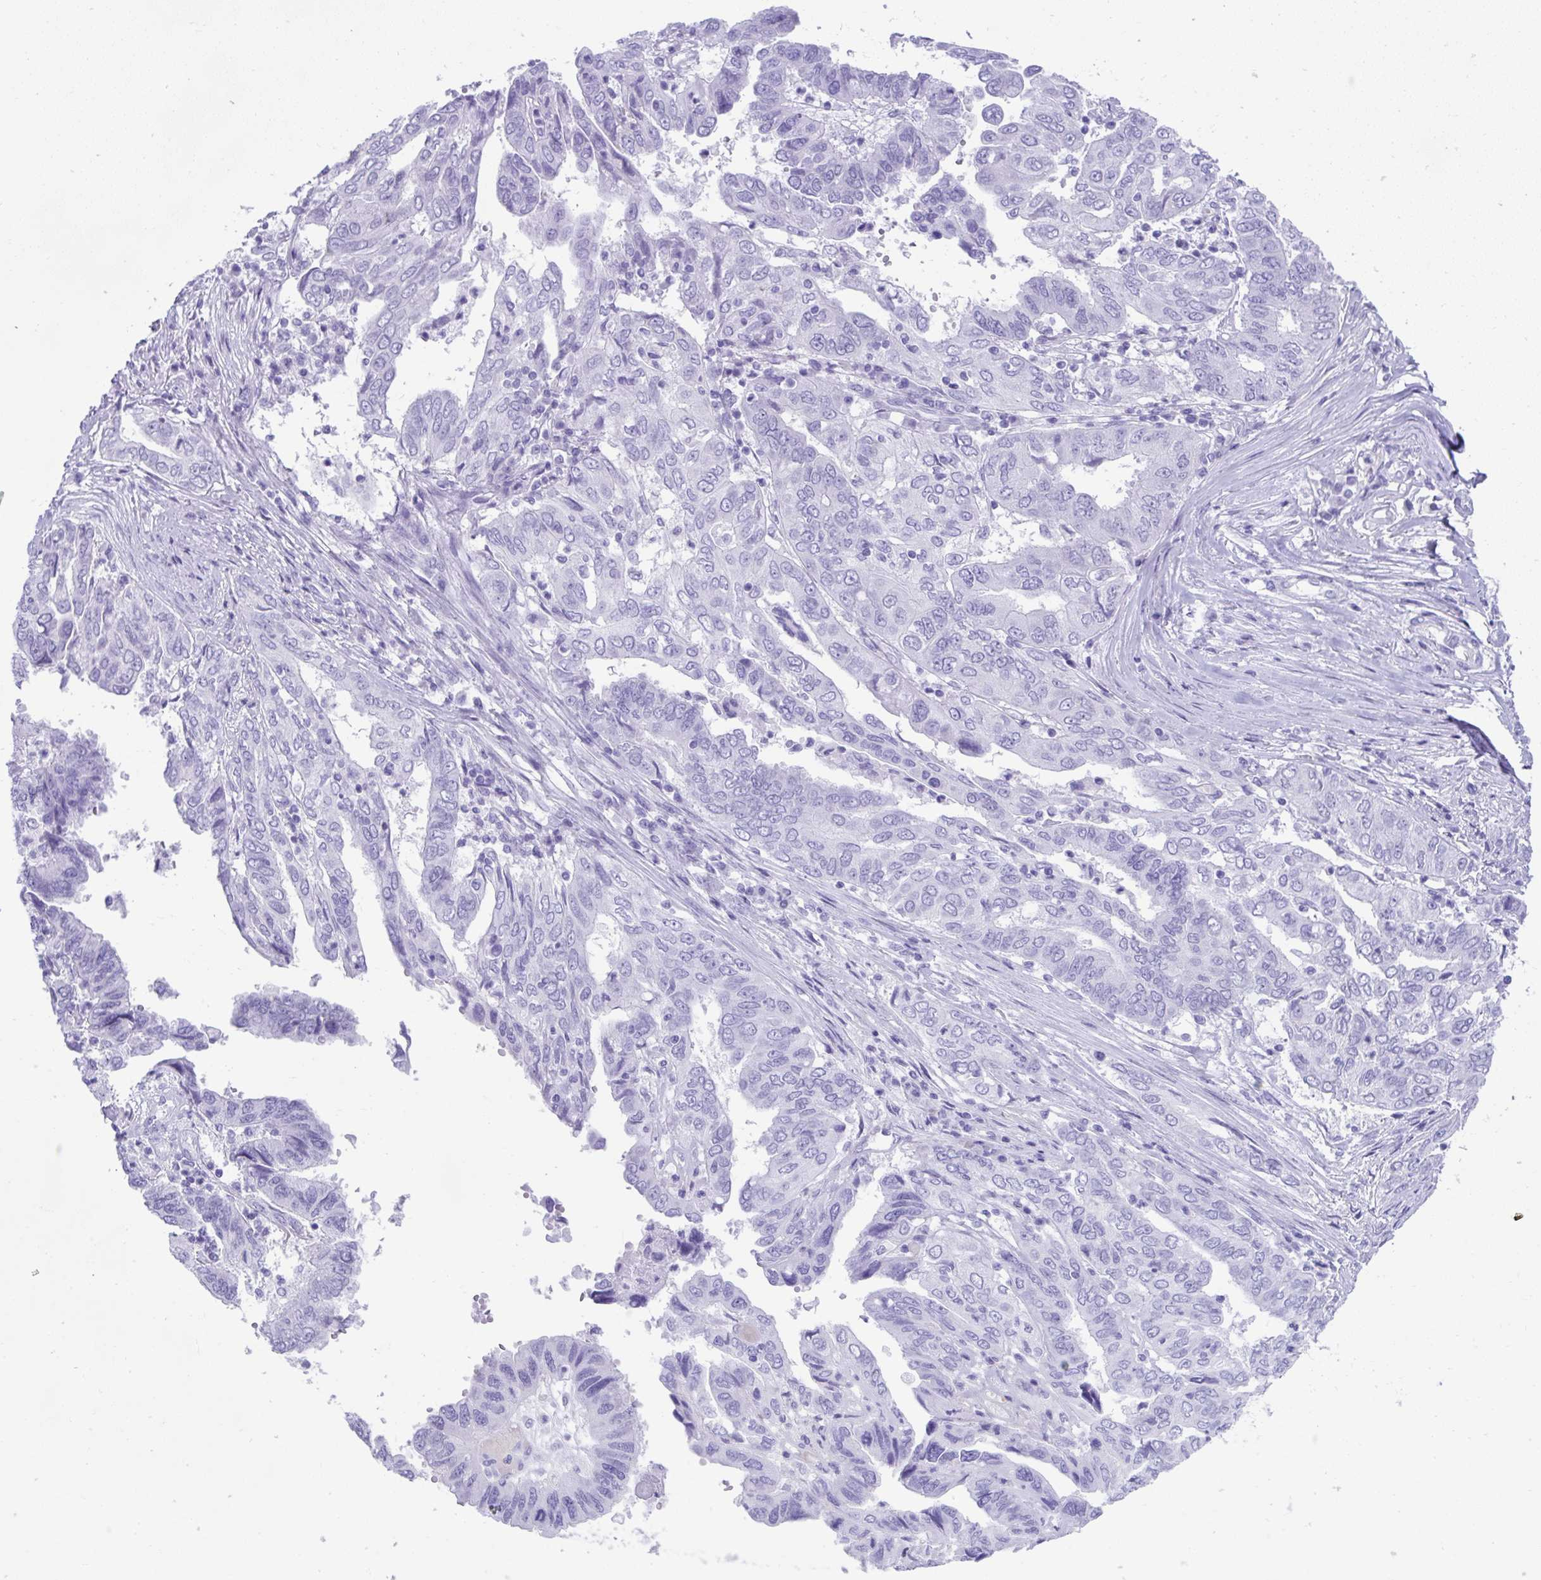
{"staining": {"intensity": "negative", "quantity": "none", "location": "none"}, "tissue": "ovarian cancer", "cell_type": "Tumor cells", "image_type": "cancer", "snomed": [{"axis": "morphology", "description": "Cystadenocarcinoma, serous, NOS"}, {"axis": "topography", "description": "Ovary"}], "caption": "This is an immunohistochemistry image of ovarian serous cystadenocarcinoma. There is no positivity in tumor cells.", "gene": "PSCA", "patient": {"sex": "female", "age": 79}}